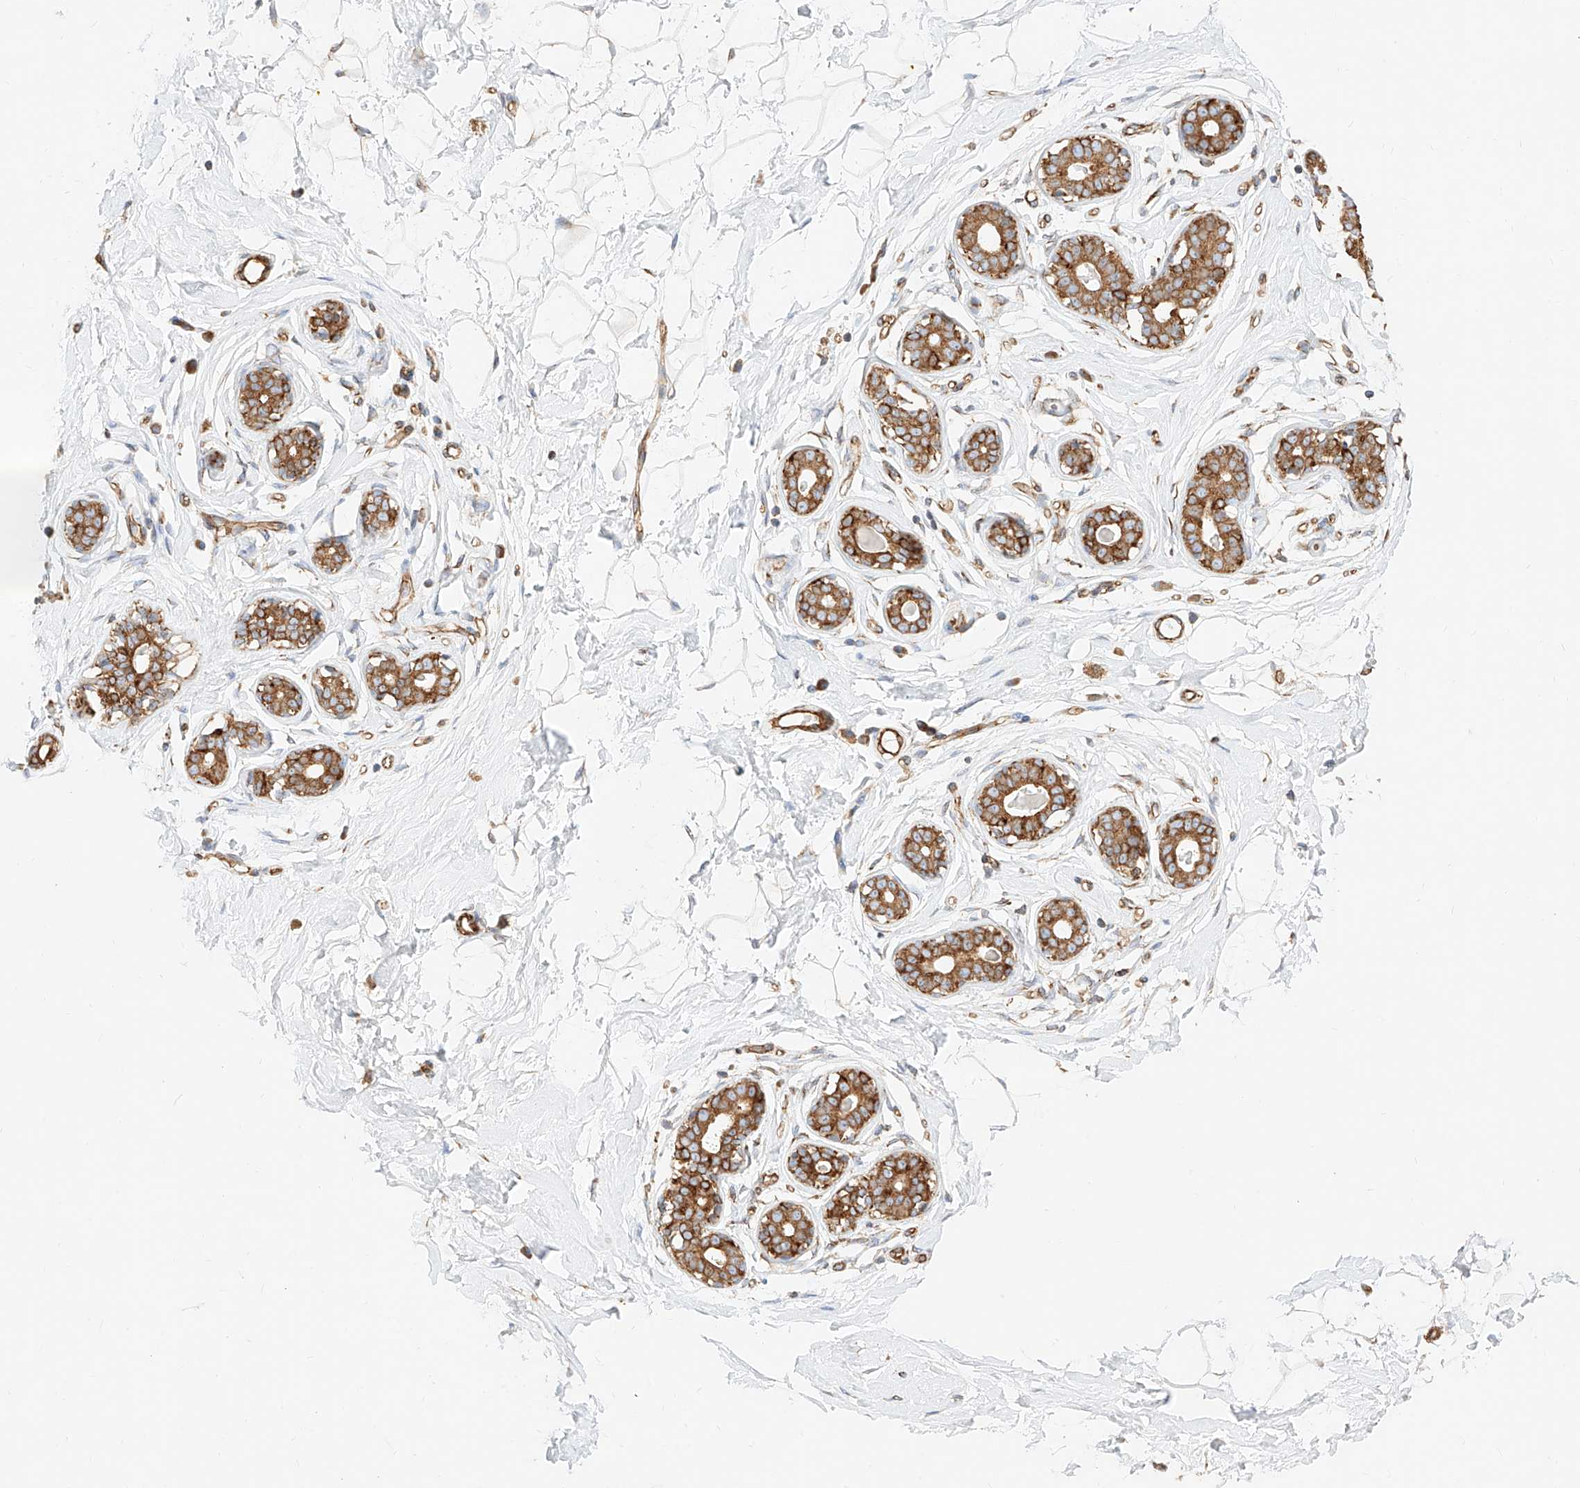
{"staining": {"intensity": "weak", "quantity": "25%-75%", "location": "cytoplasmic/membranous"}, "tissue": "breast", "cell_type": "Adipocytes", "image_type": "normal", "snomed": [{"axis": "morphology", "description": "Normal tissue, NOS"}, {"axis": "morphology", "description": "Adenoma, NOS"}, {"axis": "topography", "description": "Breast"}], "caption": "Approximately 25%-75% of adipocytes in benign breast reveal weak cytoplasmic/membranous protein expression as visualized by brown immunohistochemical staining.", "gene": "CSGALNACT2", "patient": {"sex": "female", "age": 23}}